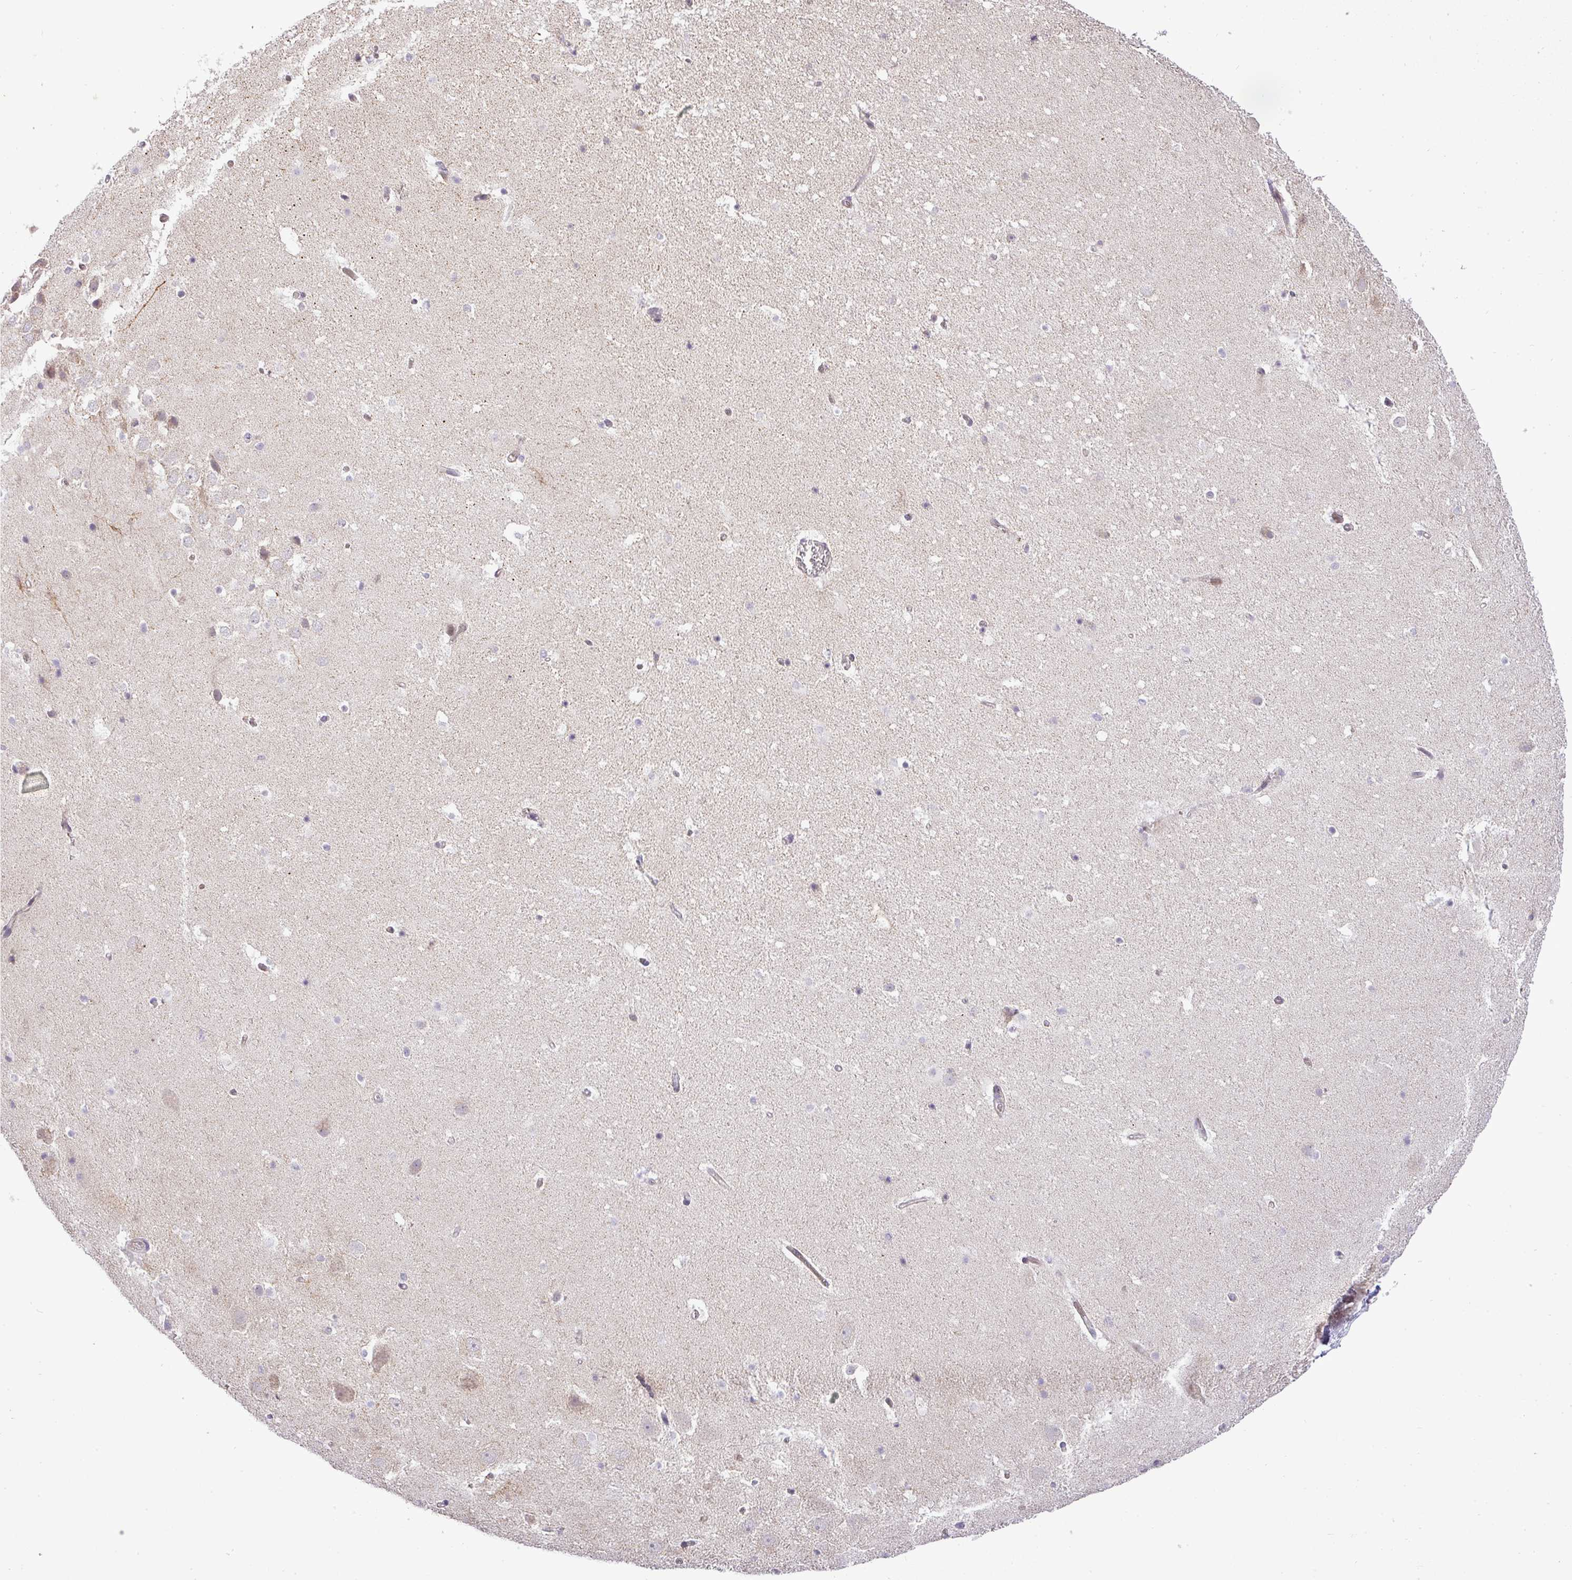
{"staining": {"intensity": "weak", "quantity": "<25%", "location": "cytoplasmic/membranous"}, "tissue": "hippocampus", "cell_type": "Glial cells", "image_type": "normal", "snomed": [{"axis": "morphology", "description": "Normal tissue, NOS"}, {"axis": "topography", "description": "Hippocampus"}], "caption": "This is an immunohistochemistry (IHC) histopathology image of normal hippocampus. There is no staining in glial cells.", "gene": "ZDHHC1", "patient": {"sex": "male", "age": 37}}